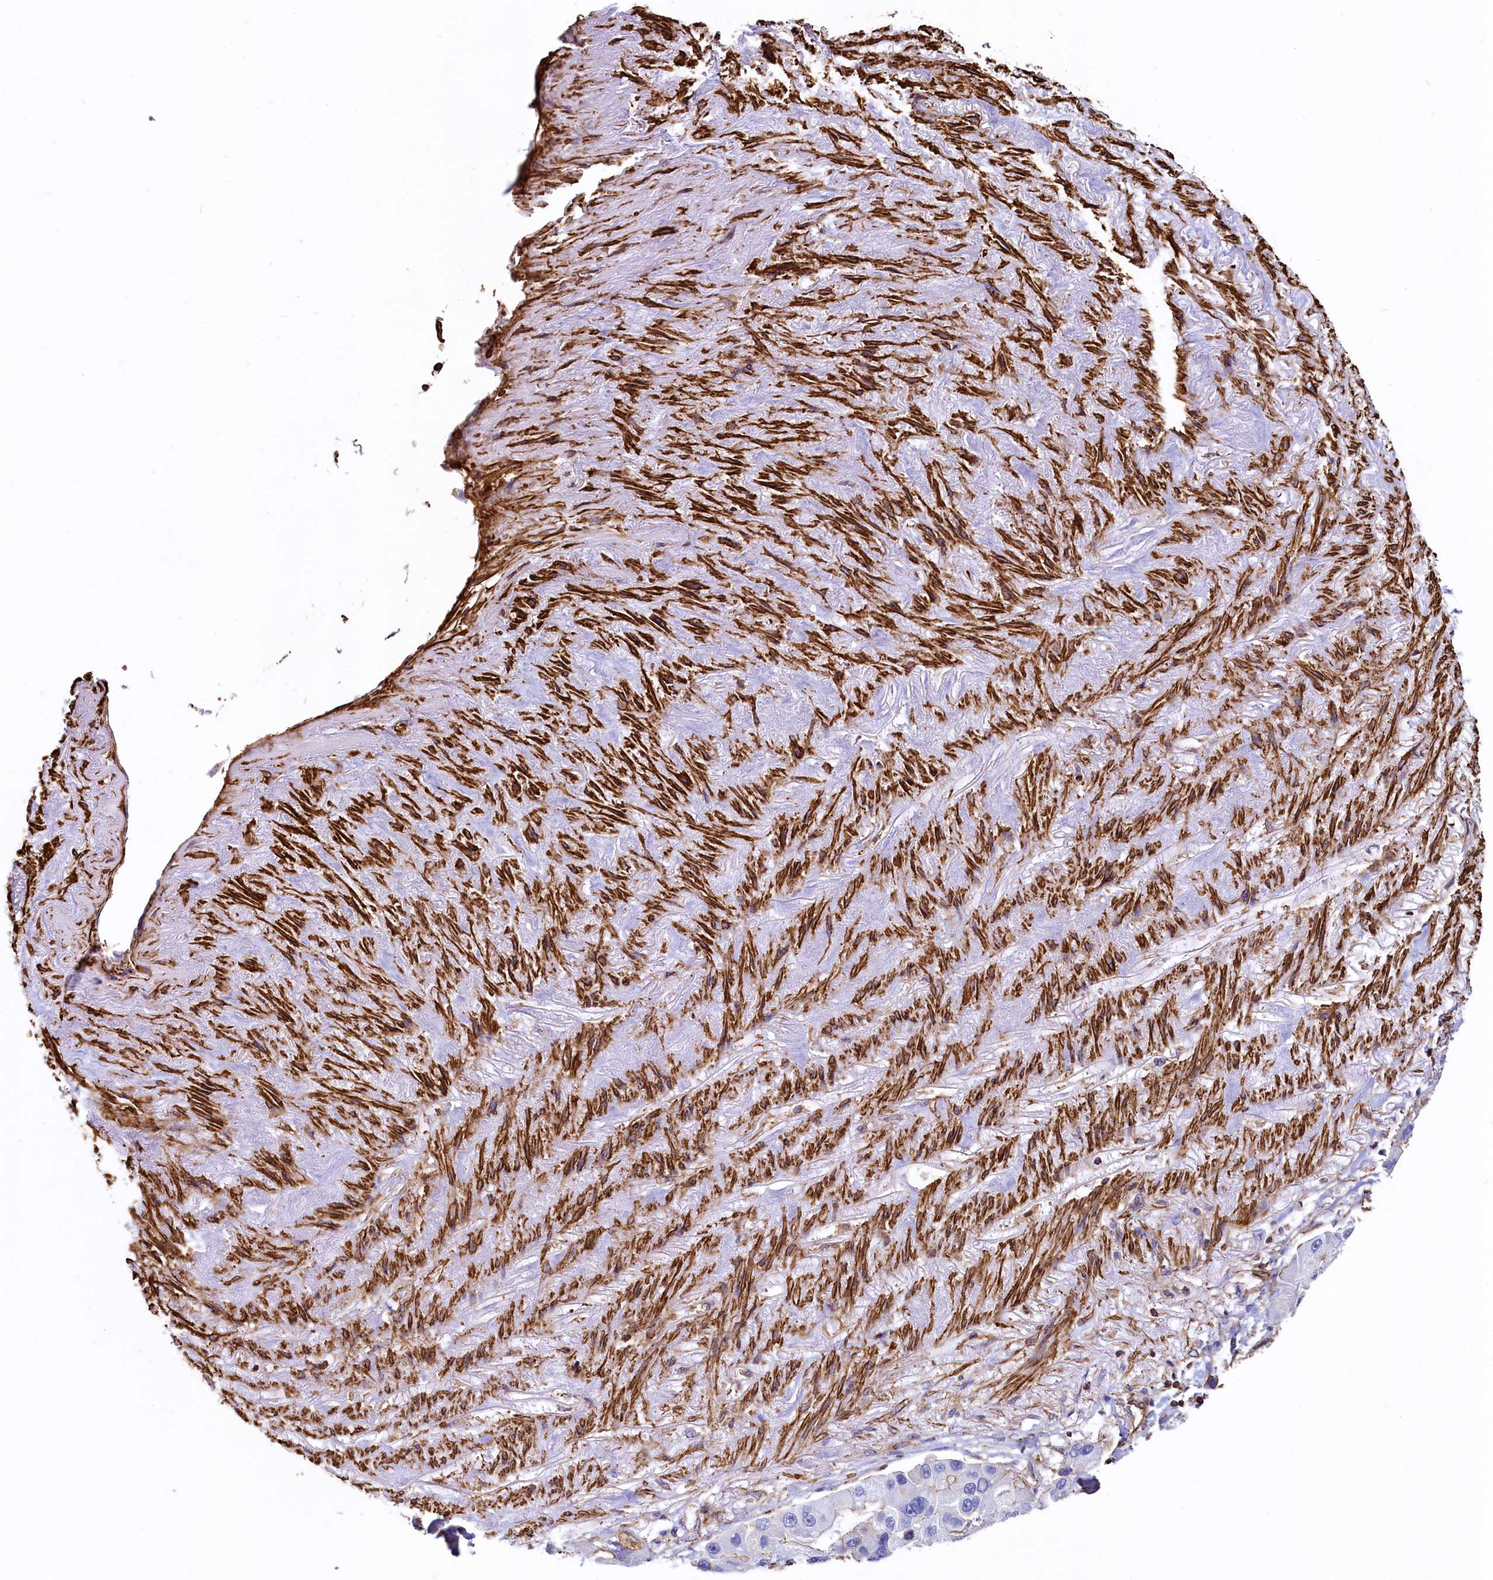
{"staining": {"intensity": "moderate", "quantity": "<25%", "location": "cytoplasmic/membranous"}, "tissue": "lung cancer", "cell_type": "Tumor cells", "image_type": "cancer", "snomed": [{"axis": "morphology", "description": "Adenocarcinoma, NOS"}, {"axis": "topography", "description": "Lung"}], "caption": "A brown stain labels moderate cytoplasmic/membranous positivity of a protein in human lung cancer (adenocarcinoma) tumor cells.", "gene": "THBS1", "patient": {"sex": "female", "age": 54}}